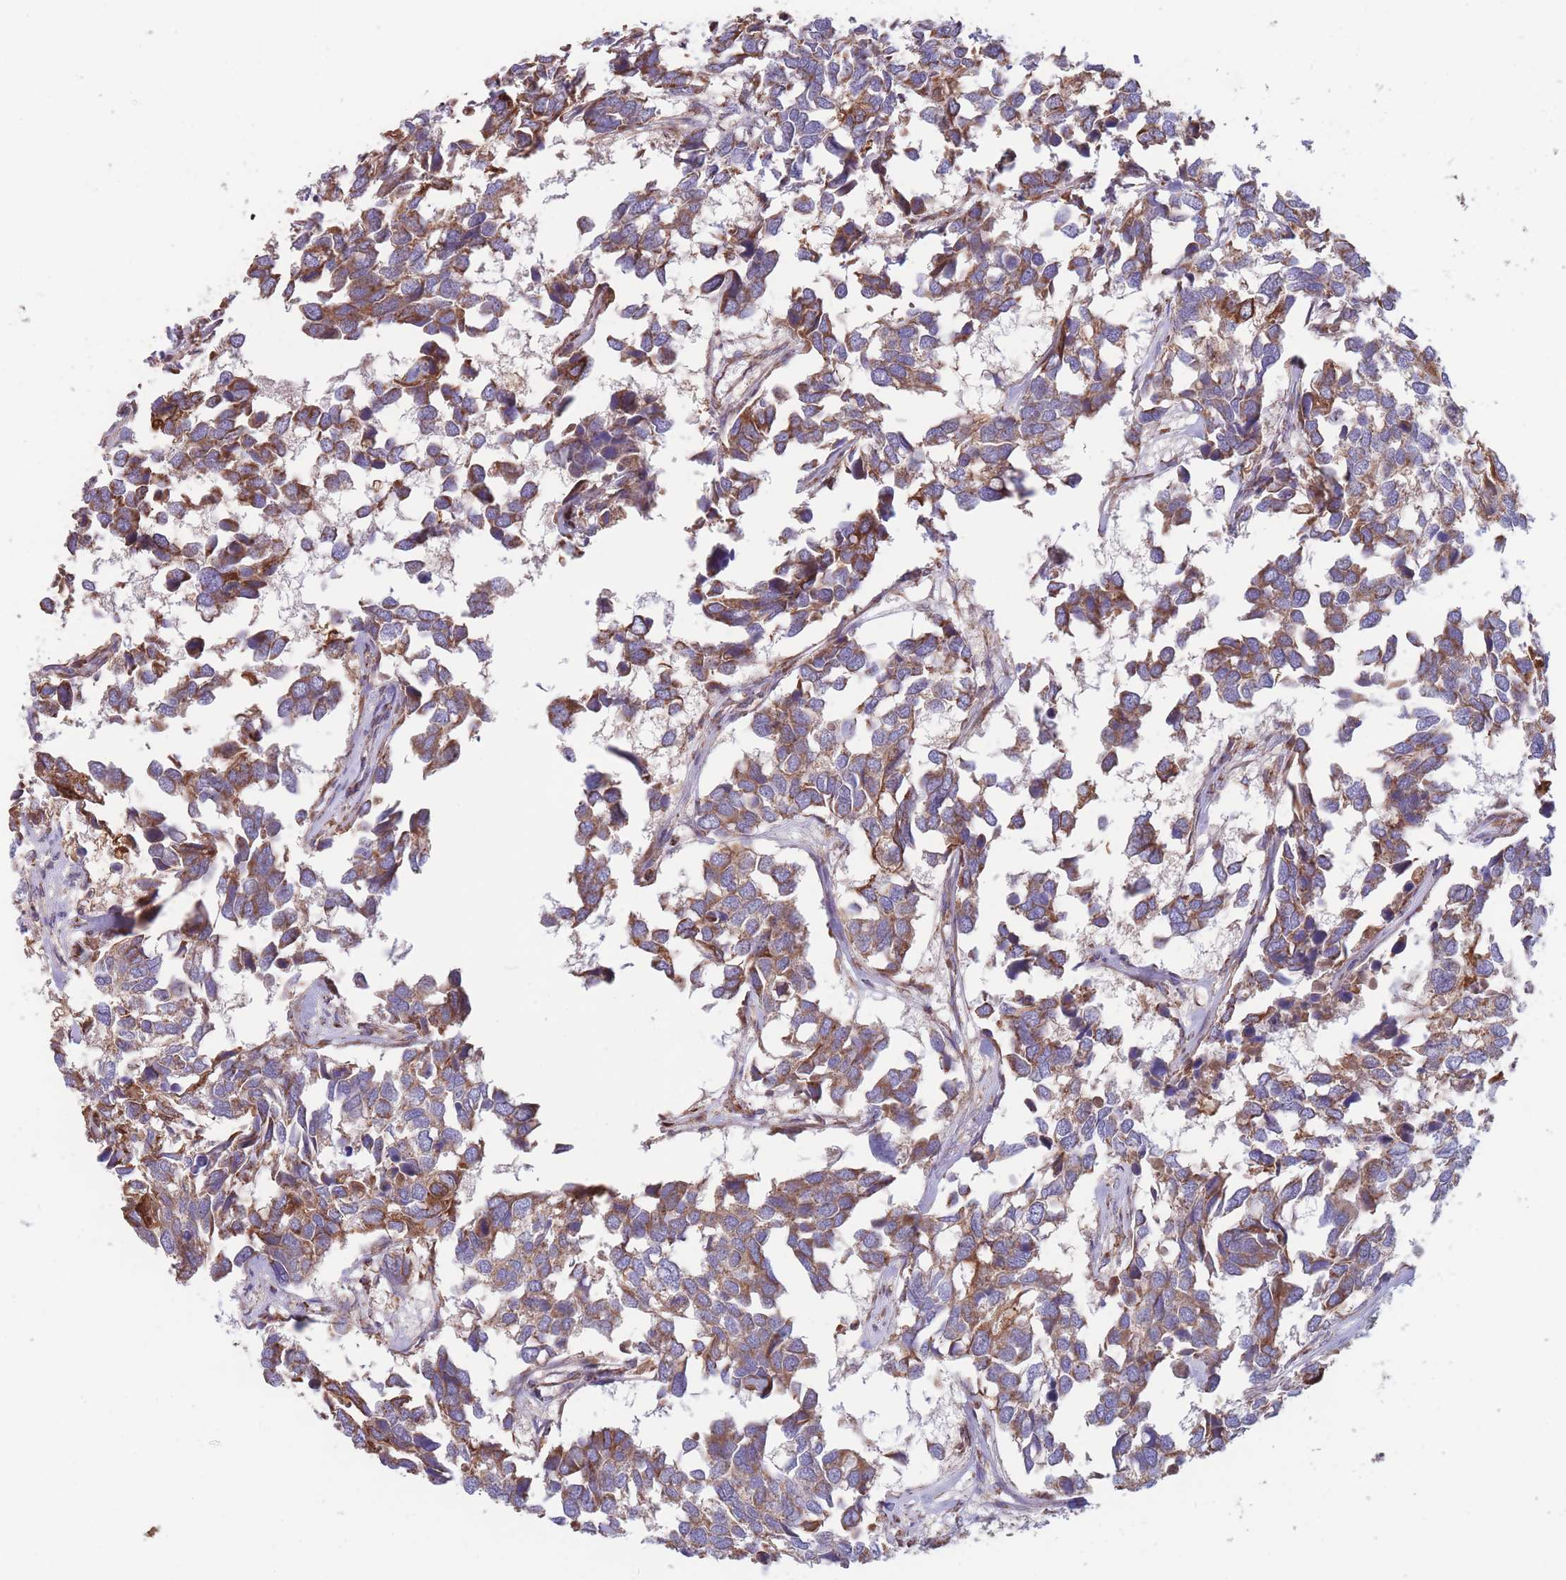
{"staining": {"intensity": "moderate", "quantity": ">75%", "location": "cytoplasmic/membranous"}, "tissue": "breast cancer", "cell_type": "Tumor cells", "image_type": "cancer", "snomed": [{"axis": "morphology", "description": "Duct carcinoma"}, {"axis": "topography", "description": "Breast"}], "caption": "Breast intraductal carcinoma stained for a protein (brown) displays moderate cytoplasmic/membranous positive staining in about >75% of tumor cells.", "gene": "FKBP8", "patient": {"sex": "female", "age": 83}}